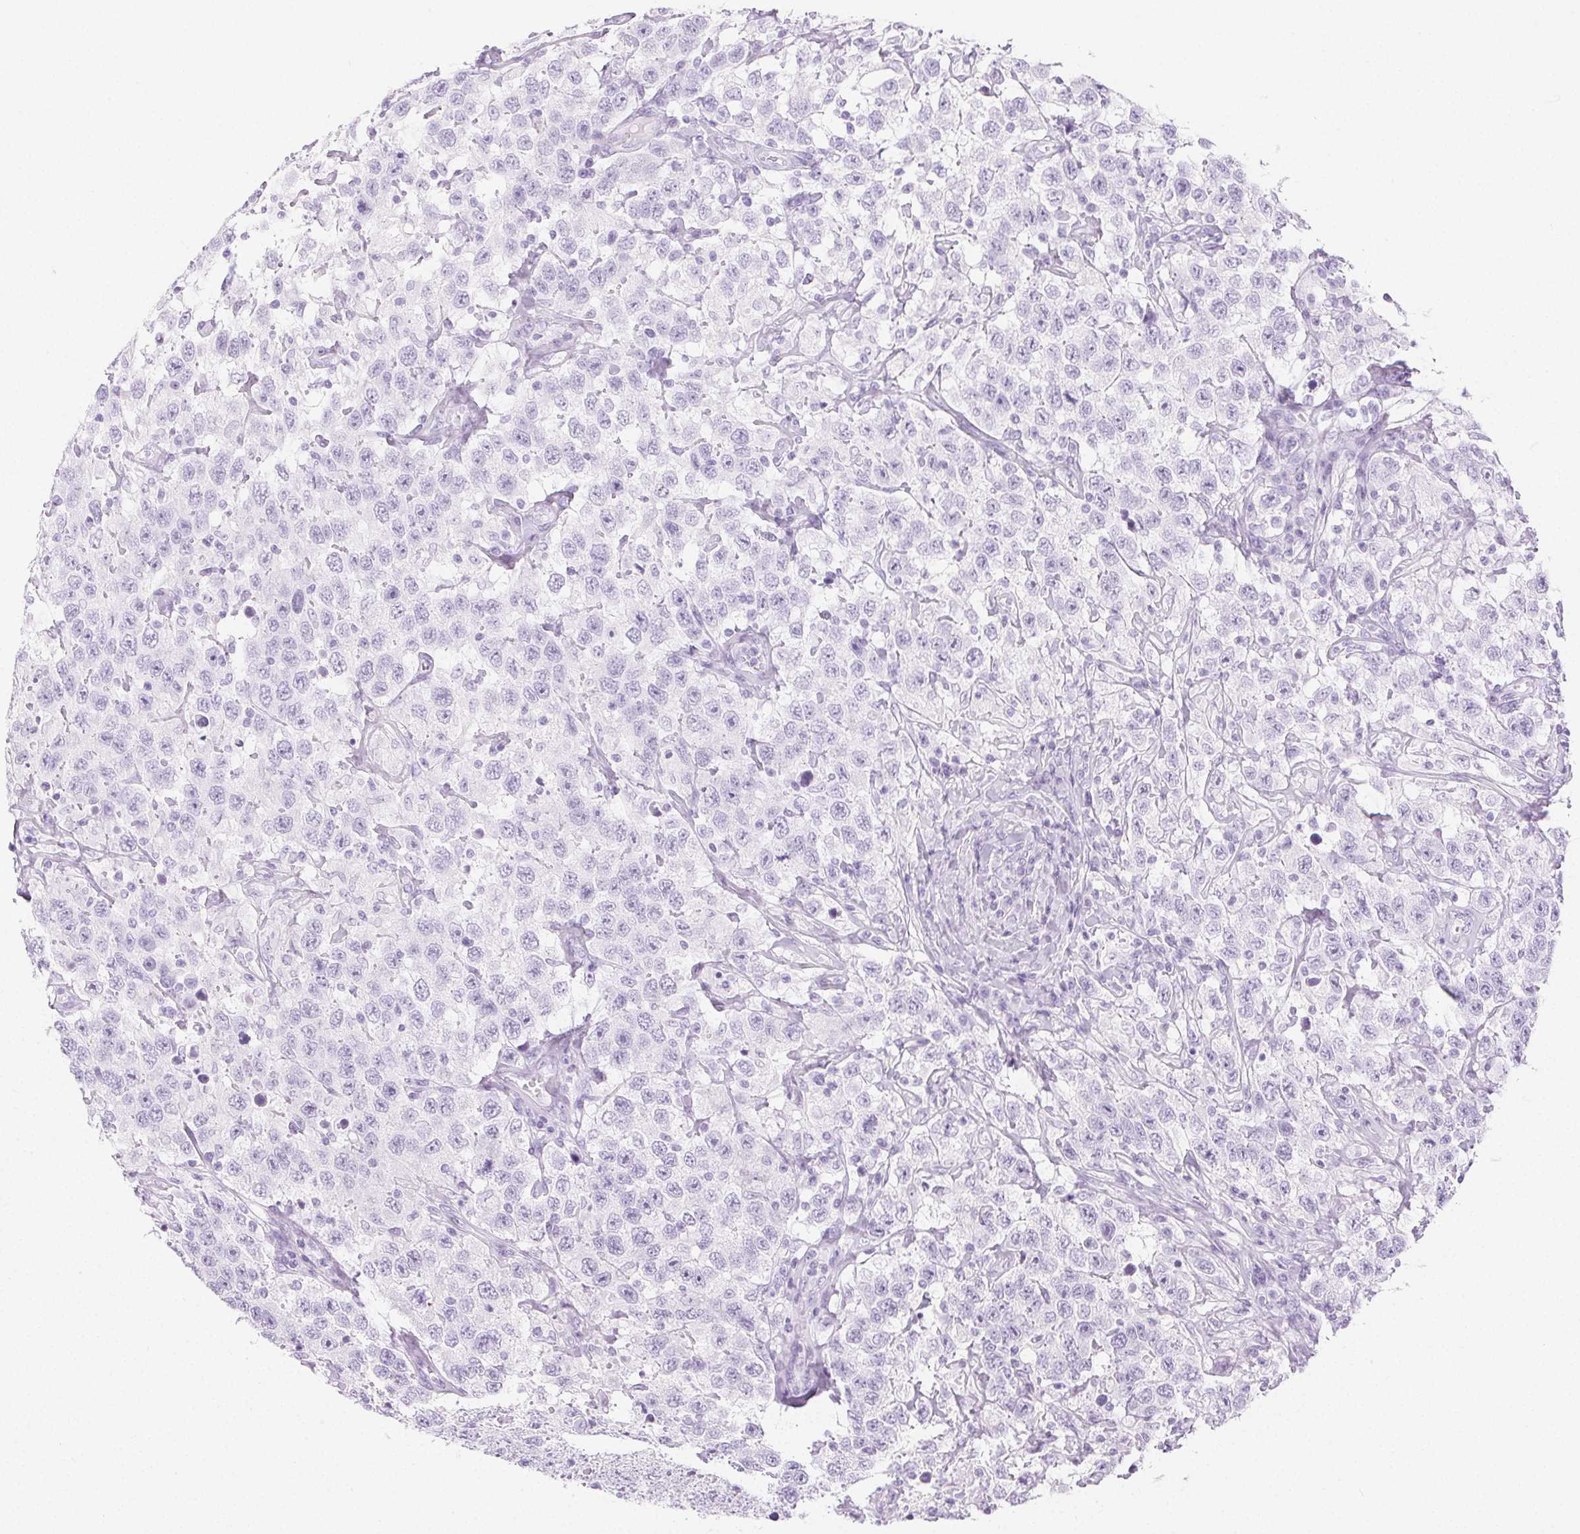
{"staining": {"intensity": "negative", "quantity": "none", "location": "none"}, "tissue": "testis cancer", "cell_type": "Tumor cells", "image_type": "cancer", "snomed": [{"axis": "morphology", "description": "Seminoma, NOS"}, {"axis": "topography", "description": "Testis"}], "caption": "Tumor cells are negative for protein expression in human testis cancer (seminoma).", "gene": "PI3", "patient": {"sex": "male", "age": 41}}